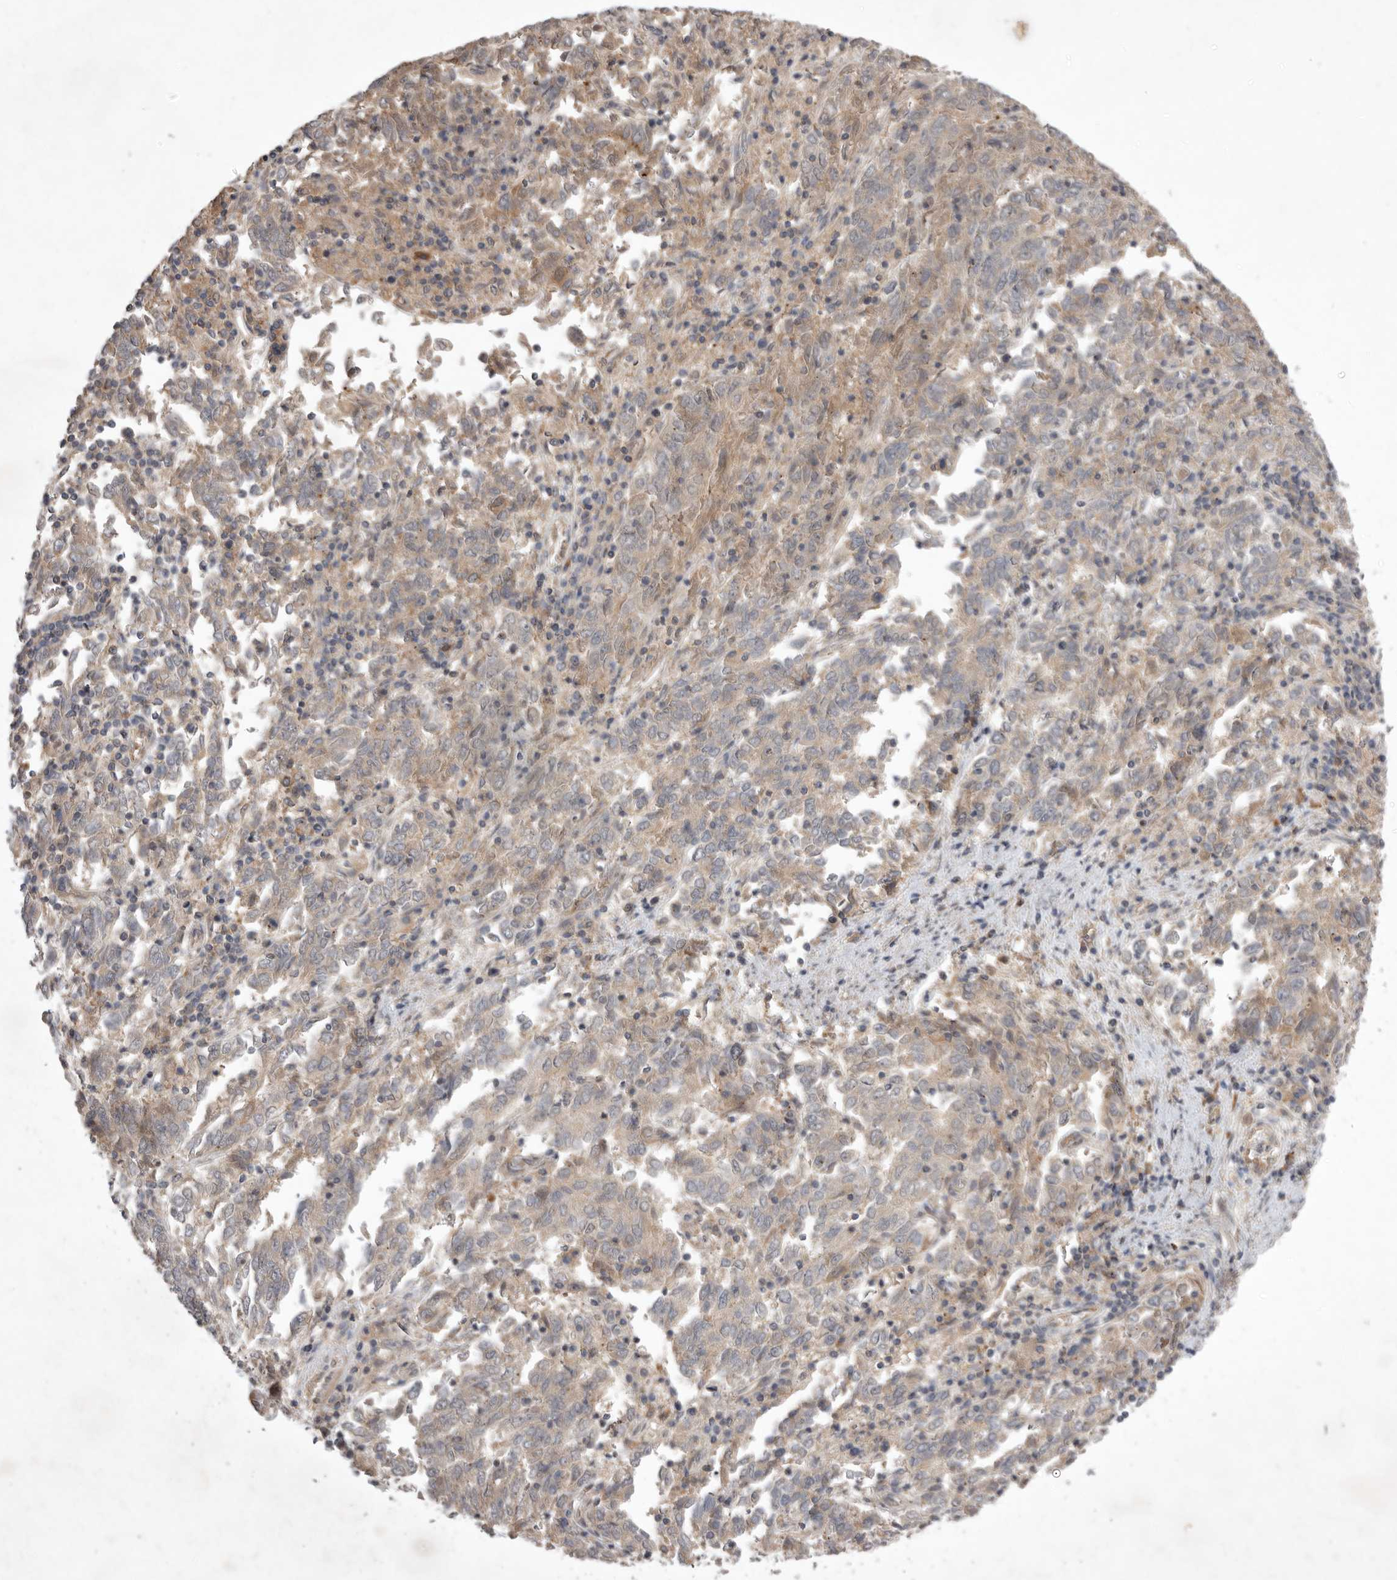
{"staining": {"intensity": "weak", "quantity": ">75%", "location": "cytoplasmic/membranous"}, "tissue": "endometrial cancer", "cell_type": "Tumor cells", "image_type": "cancer", "snomed": [{"axis": "morphology", "description": "Adenocarcinoma, NOS"}, {"axis": "topography", "description": "Endometrium"}], "caption": "Endometrial cancer stained with a protein marker shows weak staining in tumor cells.", "gene": "NRCAM", "patient": {"sex": "female", "age": 80}}